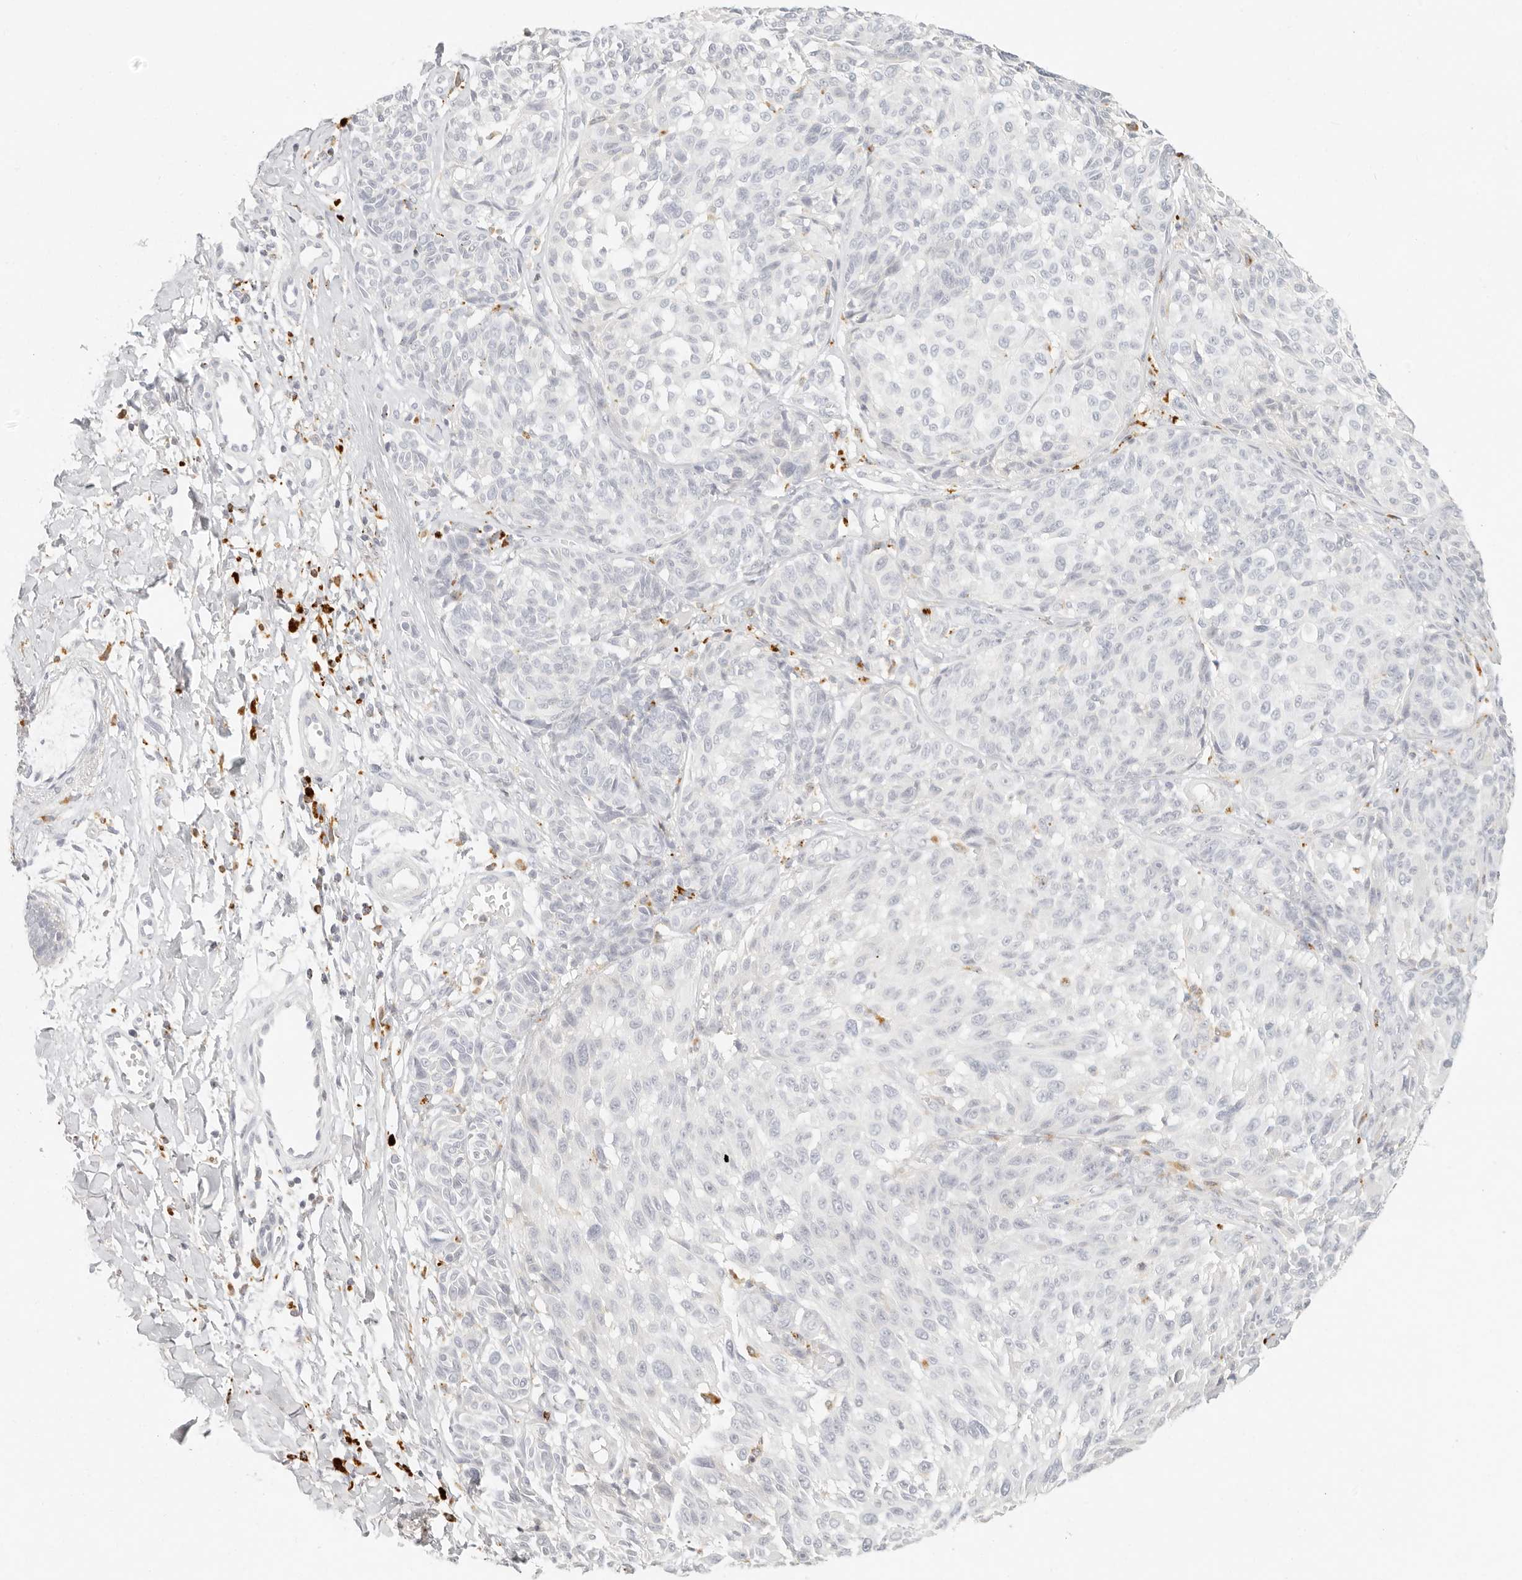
{"staining": {"intensity": "negative", "quantity": "none", "location": "none"}, "tissue": "melanoma", "cell_type": "Tumor cells", "image_type": "cancer", "snomed": [{"axis": "morphology", "description": "Malignant melanoma, NOS"}, {"axis": "topography", "description": "Skin"}], "caption": "IHC of melanoma displays no expression in tumor cells.", "gene": "RNASET2", "patient": {"sex": "male", "age": 83}}